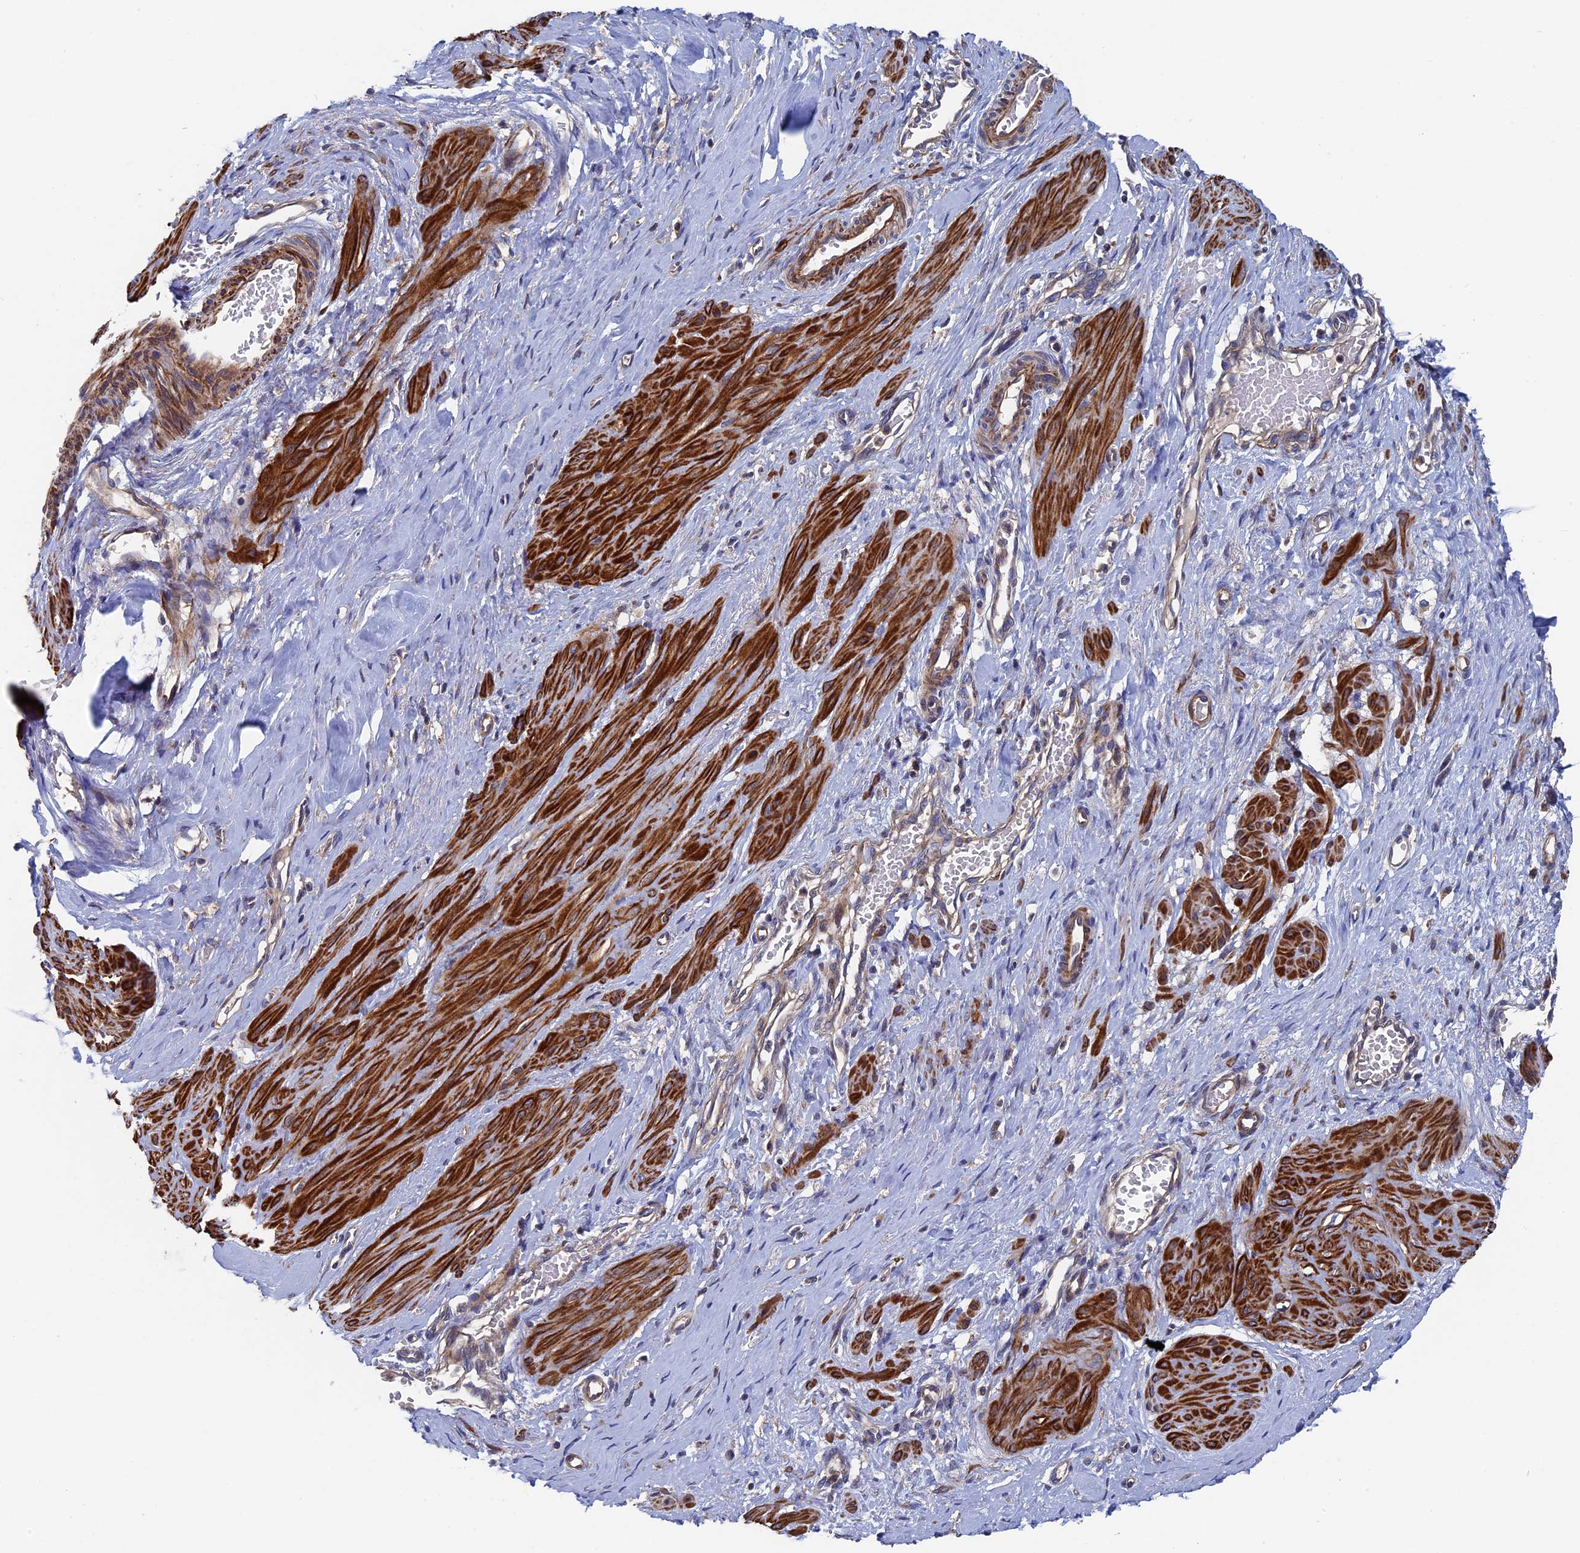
{"staining": {"intensity": "strong", "quantity": ">75%", "location": "cytoplasmic/membranous"}, "tissue": "smooth muscle", "cell_type": "Smooth muscle cells", "image_type": "normal", "snomed": [{"axis": "morphology", "description": "Normal tissue, NOS"}, {"axis": "topography", "description": "Endometrium"}], "caption": "Protein staining by immunohistochemistry (IHC) shows strong cytoplasmic/membranous expression in approximately >75% of smooth muscle cells in normal smooth muscle. Using DAB (brown) and hematoxylin (blue) stains, captured at high magnification using brightfield microscopy.", "gene": "DNAJC3", "patient": {"sex": "female", "age": 33}}